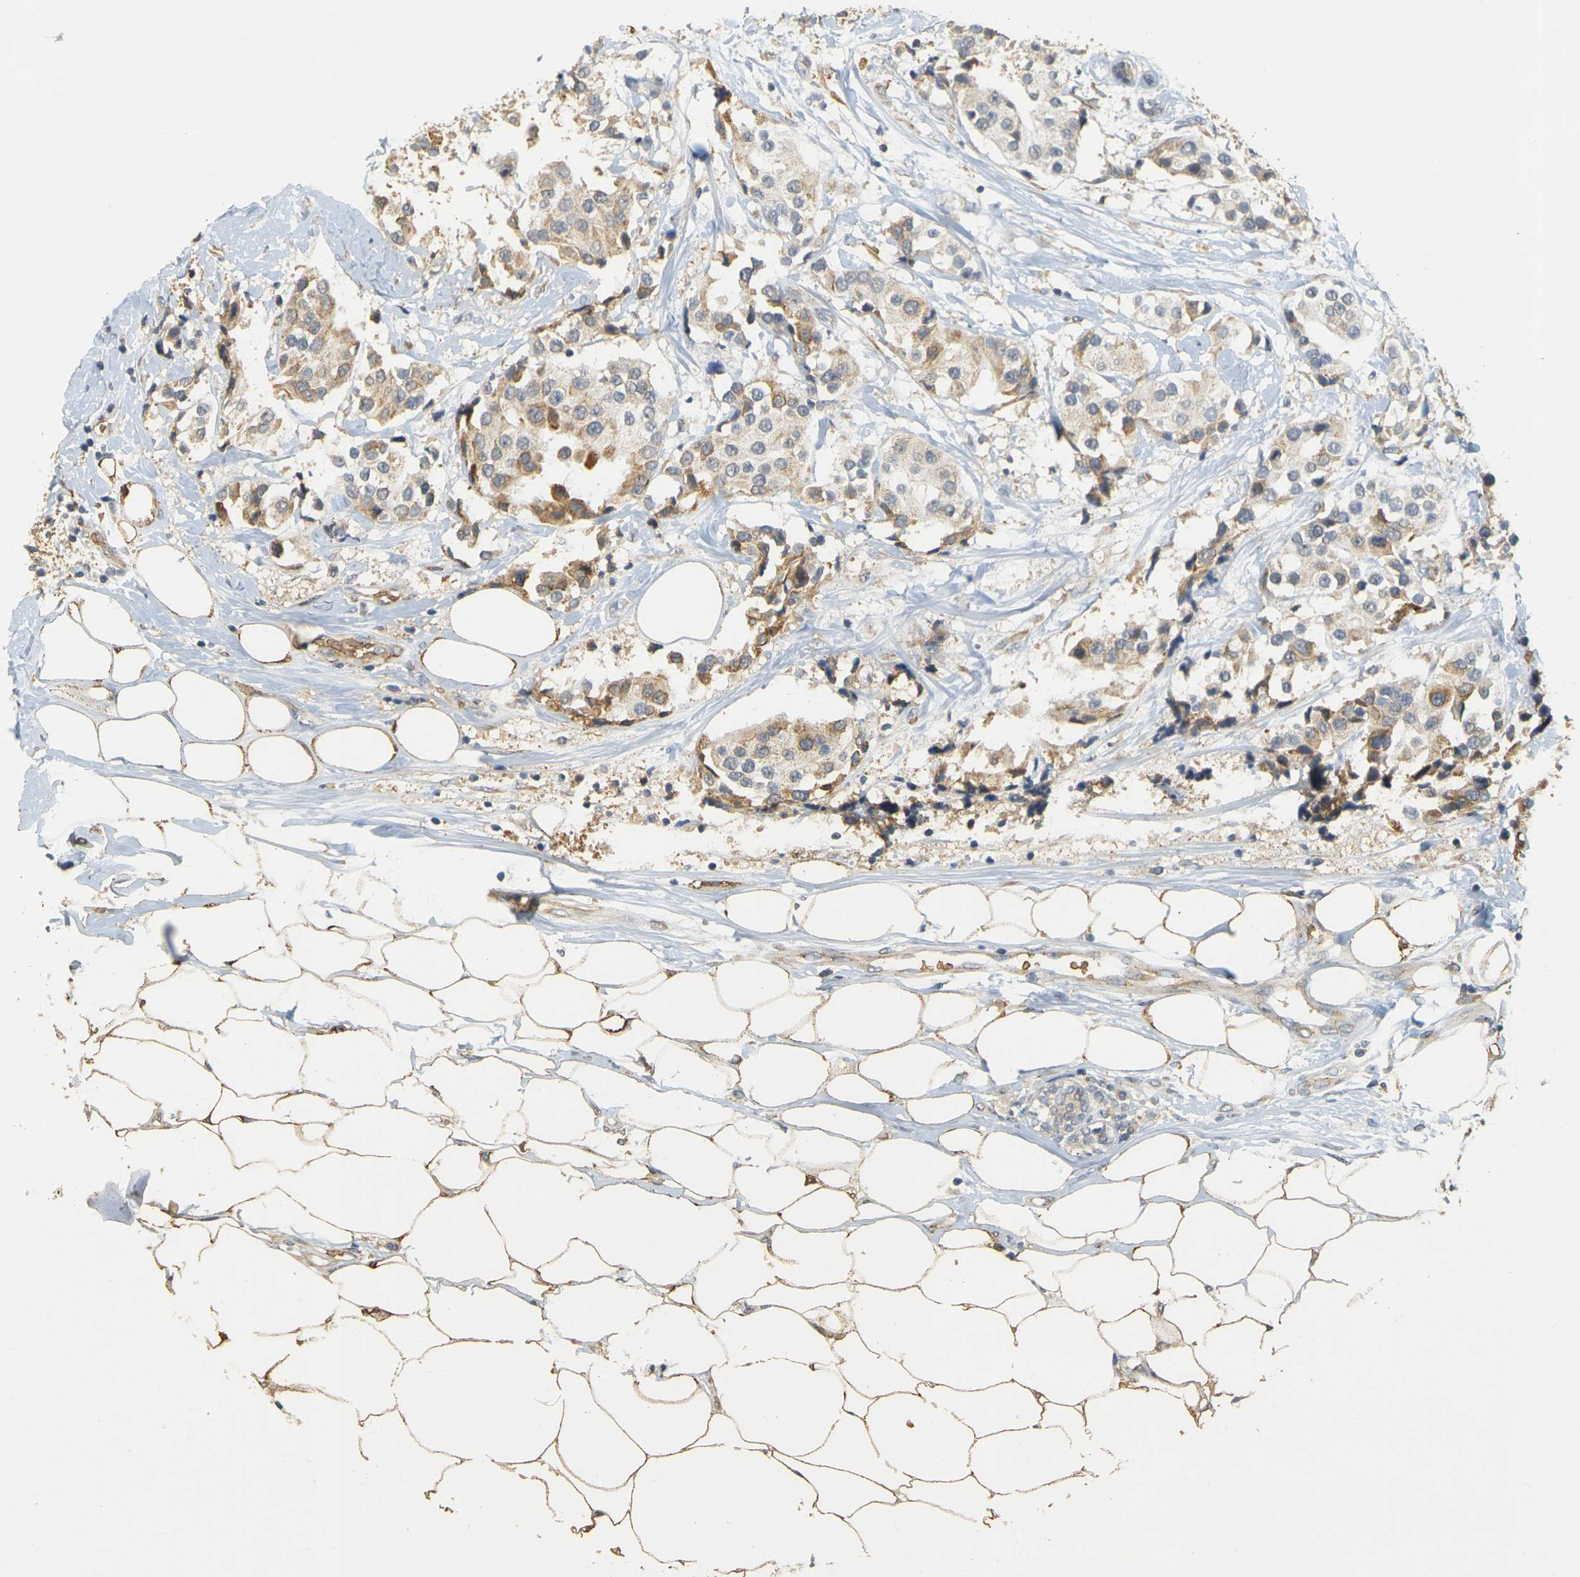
{"staining": {"intensity": "weak", "quantity": ">75%", "location": "cytoplasmic/membranous"}, "tissue": "breast cancer", "cell_type": "Tumor cells", "image_type": "cancer", "snomed": [{"axis": "morphology", "description": "Normal tissue, NOS"}, {"axis": "morphology", "description": "Duct carcinoma"}, {"axis": "topography", "description": "Breast"}], "caption": "Protein expression analysis of breast cancer reveals weak cytoplasmic/membranous expression in about >75% of tumor cells.", "gene": "MEGF9", "patient": {"sex": "female", "age": 39}}